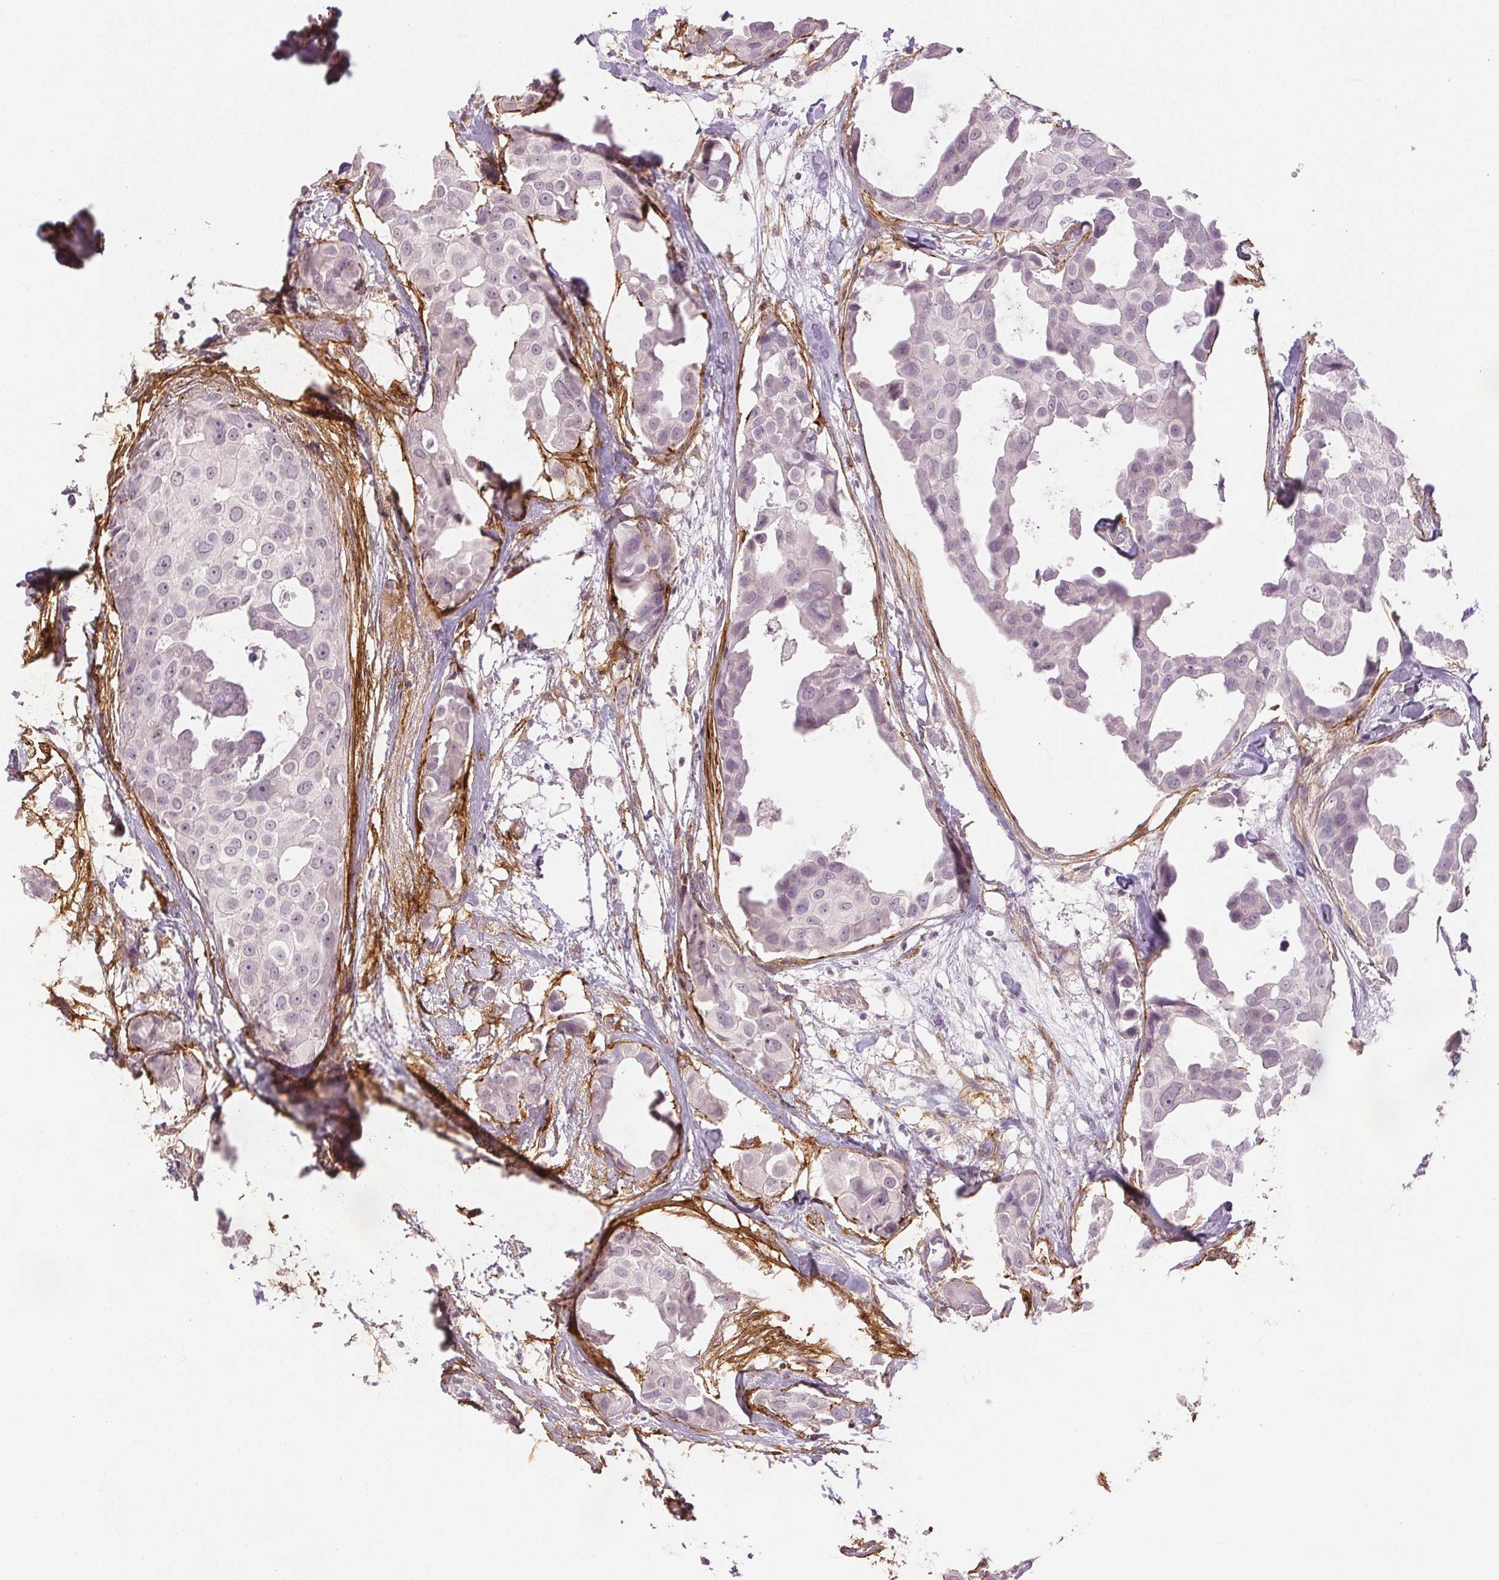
{"staining": {"intensity": "negative", "quantity": "none", "location": "none"}, "tissue": "breast cancer", "cell_type": "Tumor cells", "image_type": "cancer", "snomed": [{"axis": "morphology", "description": "Duct carcinoma"}, {"axis": "topography", "description": "Breast"}], "caption": "This is an immunohistochemistry photomicrograph of breast invasive ductal carcinoma. There is no staining in tumor cells.", "gene": "FBN1", "patient": {"sex": "female", "age": 38}}